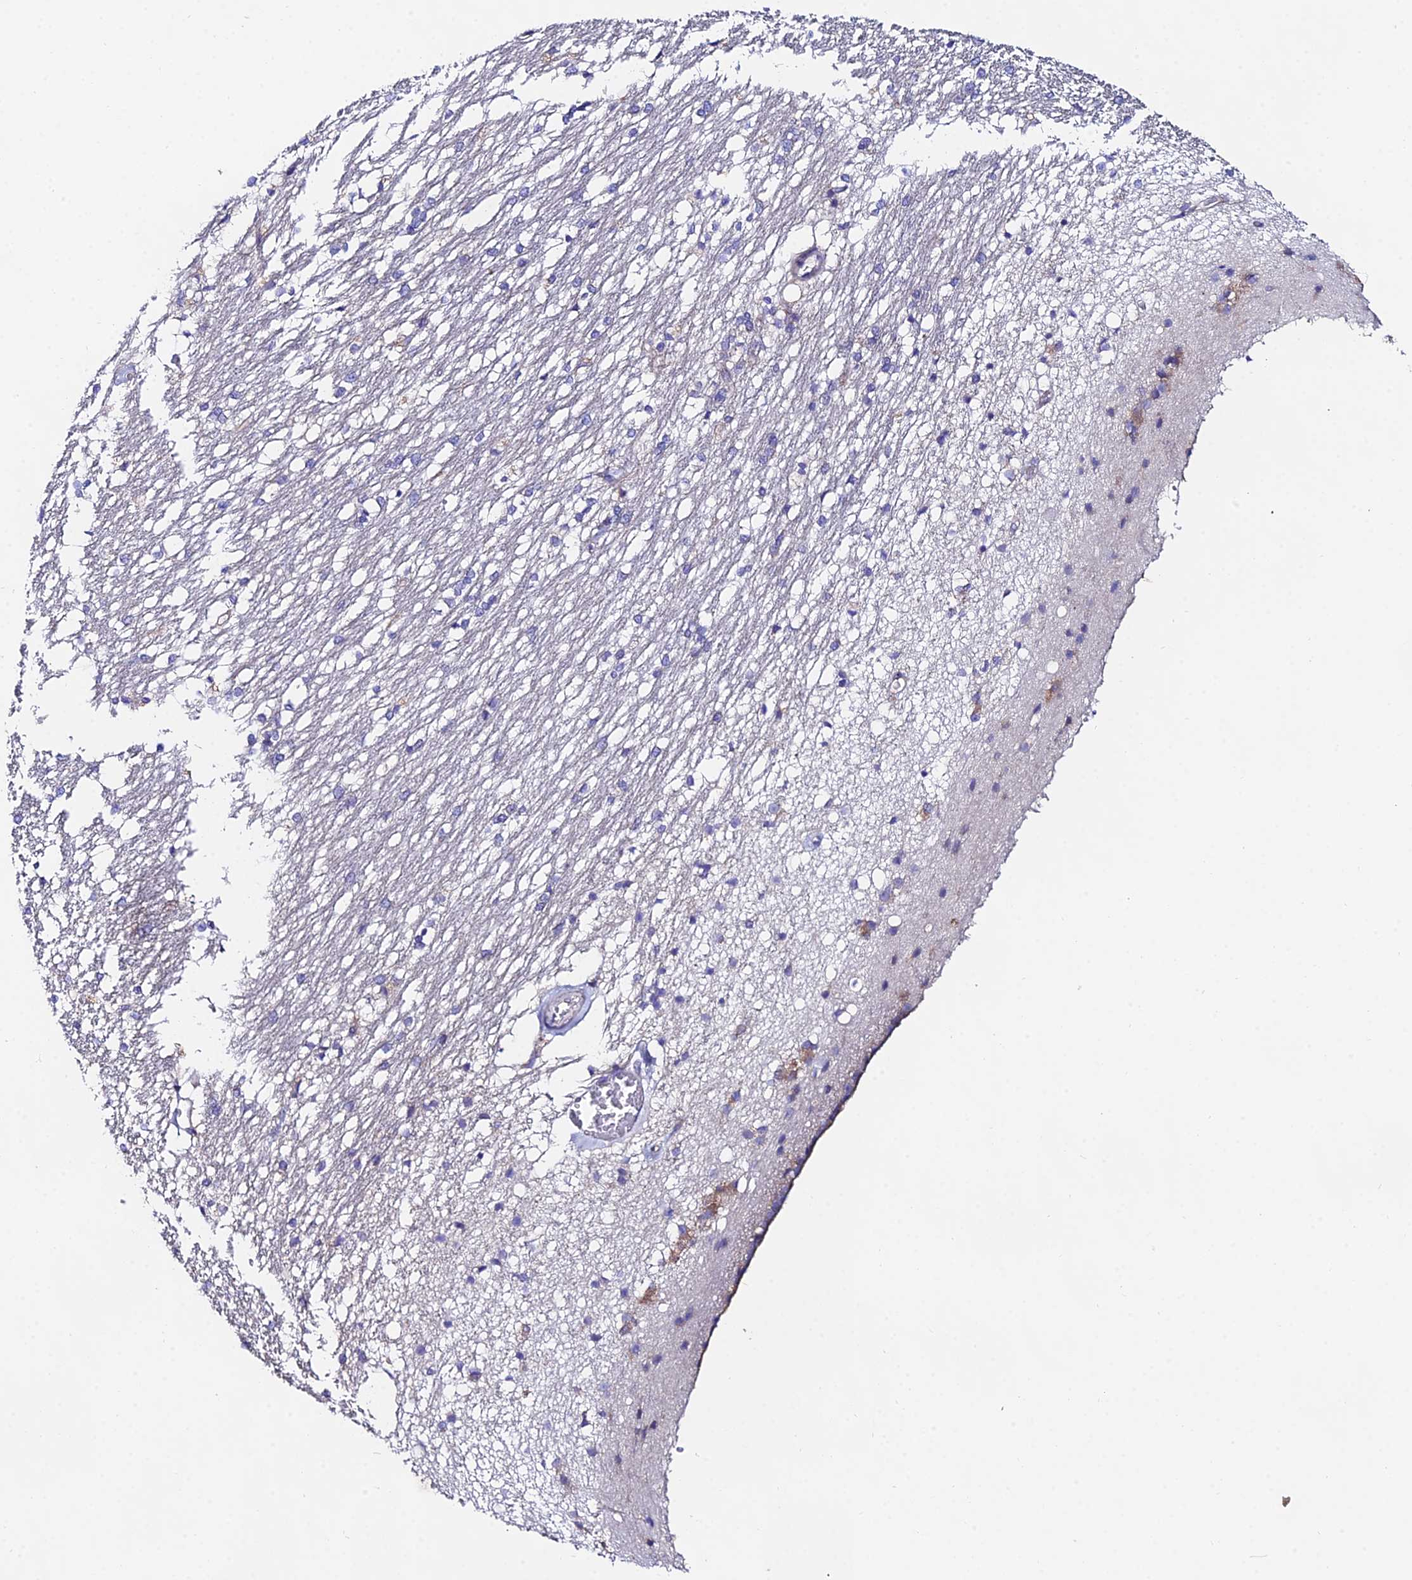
{"staining": {"intensity": "negative", "quantity": "none", "location": "none"}, "tissue": "caudate", "cell_type": "Glial cells", "image_type": "normal", "snomed": [{"axis": "morphology", "description": "Normal tissue, NOS"}, {"axis": "topography", "description": "Lateral ventricle wall"}], "caption": "Caudate stained for a protein using immunohistochemistry displays no staining glial cells.", "gene": "PPP2R2A", "patient": {"sex": "female", "age": 19}}